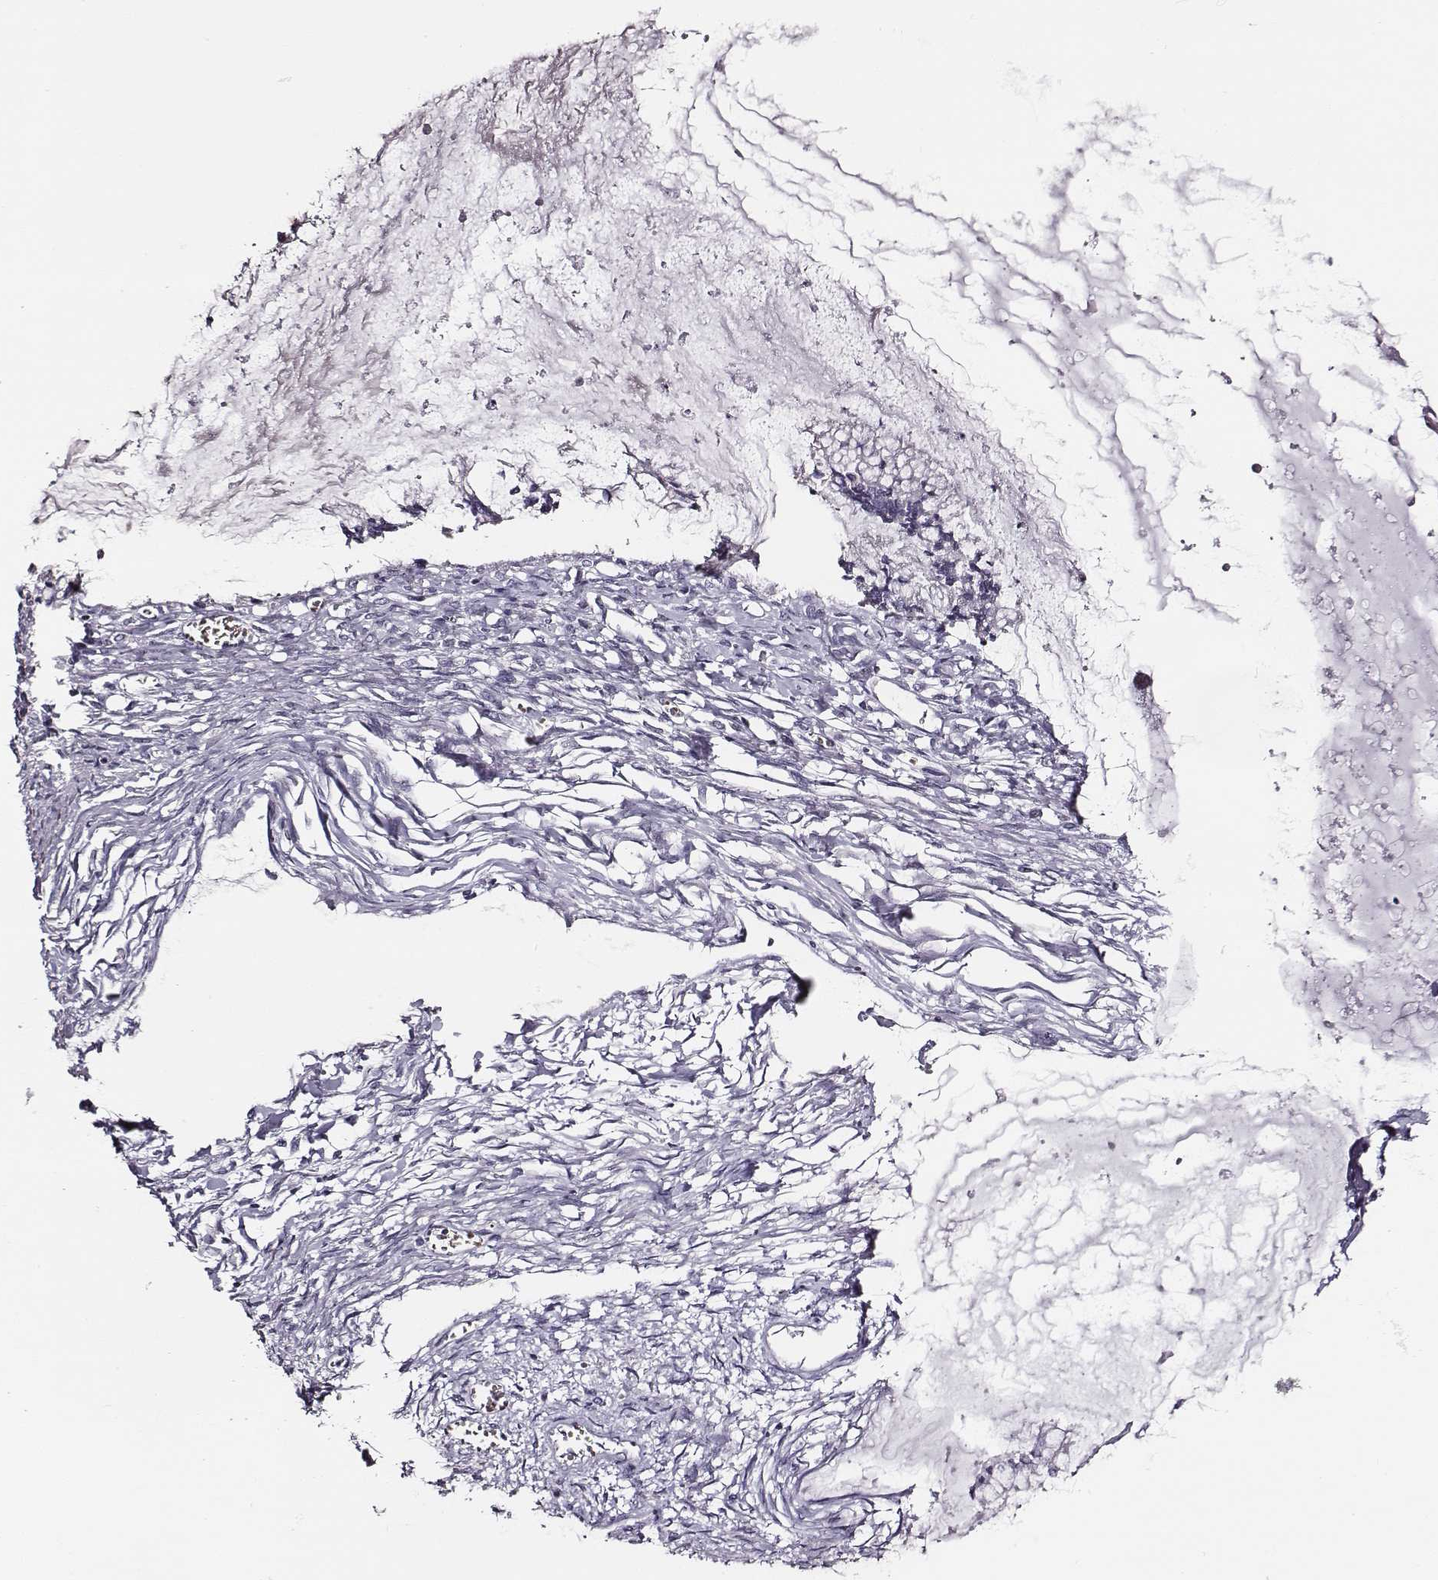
{"staining": {"intensity": "negative", "quantity": "none", "location": "none"}, "tissue": "ovarian cancer", "cell_type": "Tumor cells", "image_type": "cancer", "snomed": [{"axis": "morphology", "description": "Cystadenocarcinoma, mucinous, NOS"}, {"axis": "topography", "description": "Ovary"}], "caption": "The immunohistochemistry photomicrograph has no significant expression in tumor cells of ovarian cancer (mucinous cystadenocarcinoma) tissue.", "gene": "AADAT", "patient": {"sex": "female", "age": 67}}